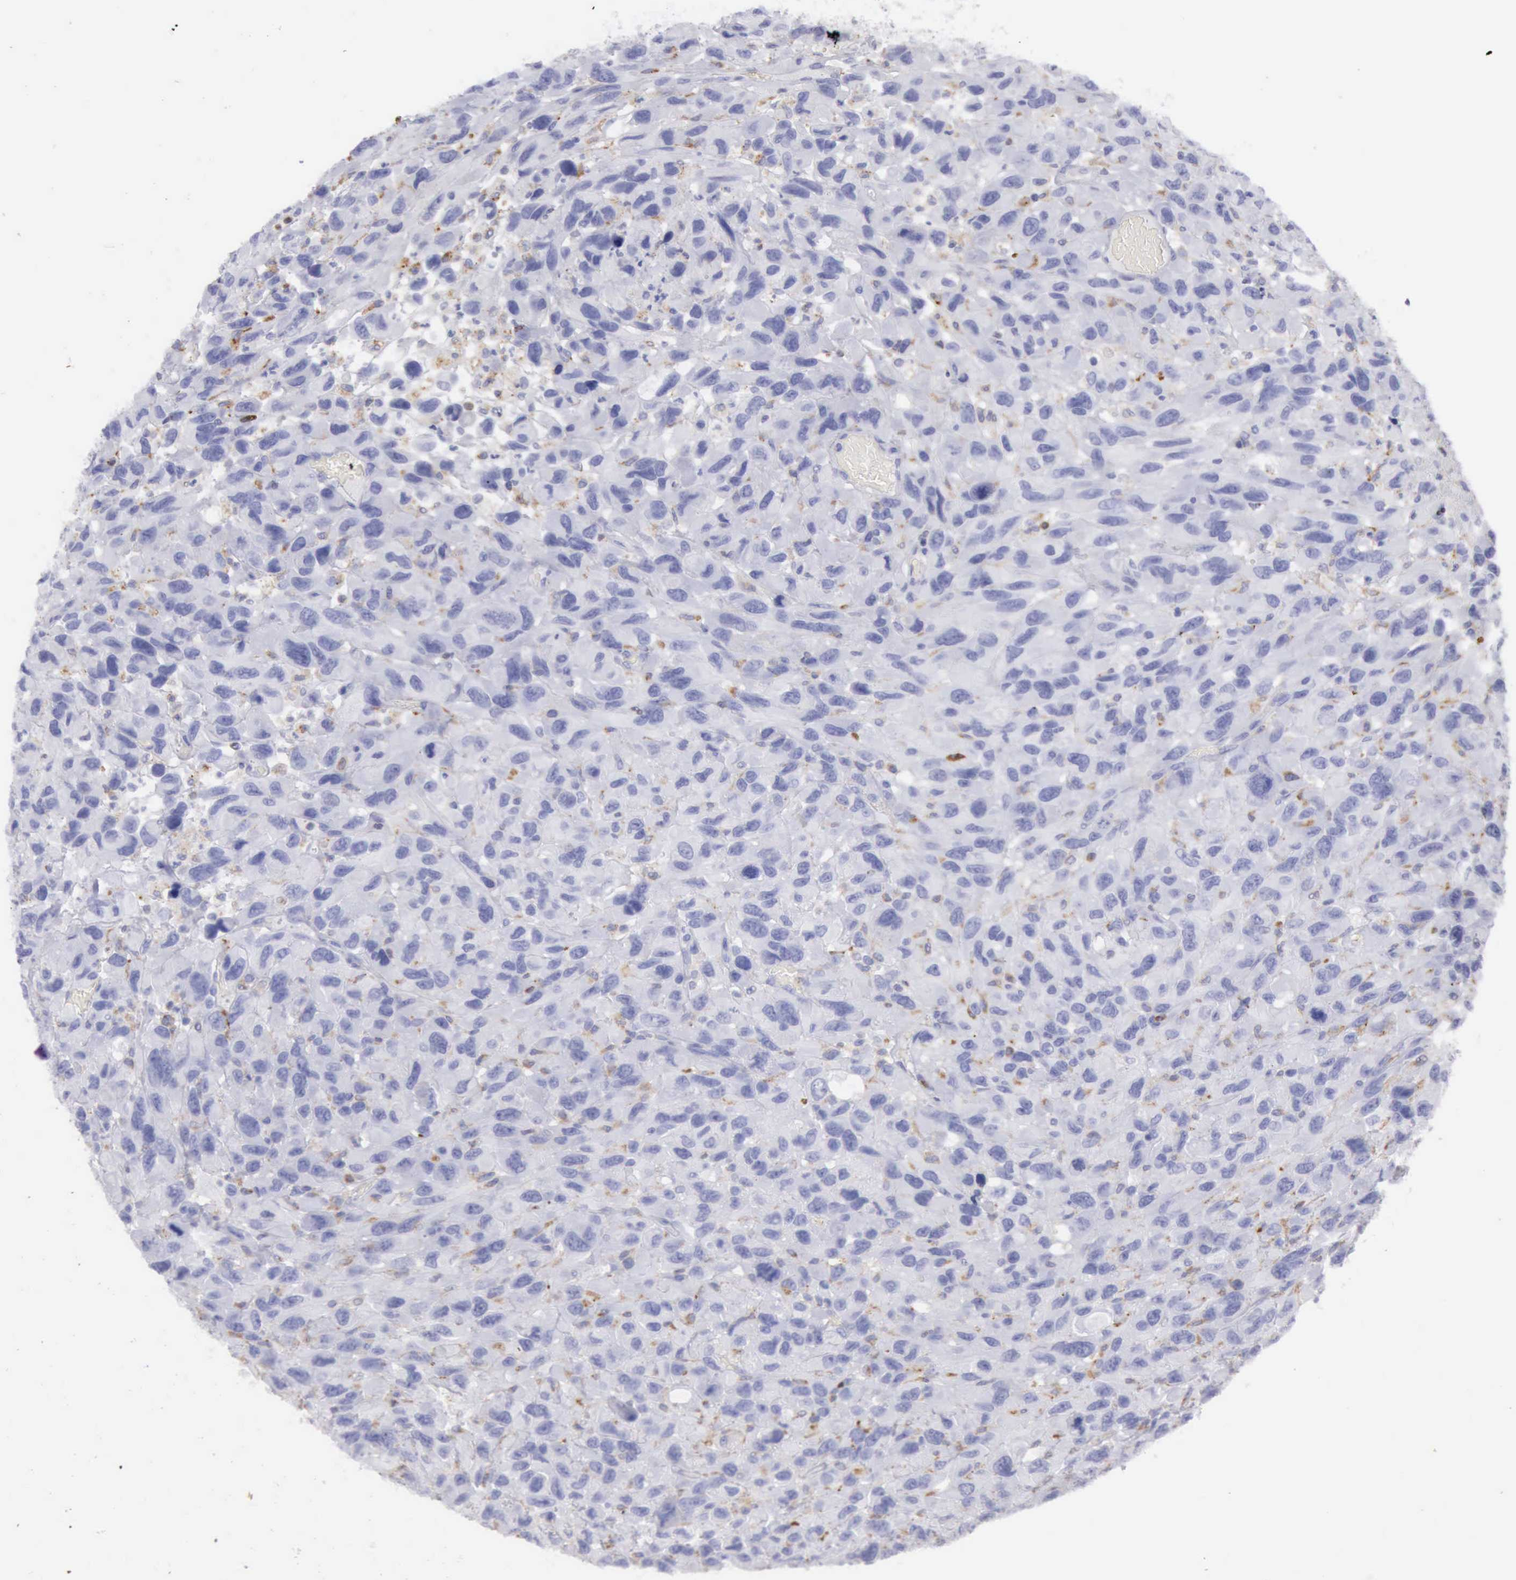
{"staining": {"intensity": "negative", "quantity": "none", "location": "none"}, "tissue": "renal cancer", "cell_type": "Tumor cells", "image_type": "cancer", "snomed": [{"axis": "morphology", "description": "Adenocarcinoma, NOS"}, {"axis": "topography", "description": "Kidney"}], "caption": "IHC photomicrograph of neoplastic tissue: human renal cancer stained with DAB displays no significant protein positivity in tumor cells.", "gene": "CTSS", "patient": {"sex": "male", "age": 79}}